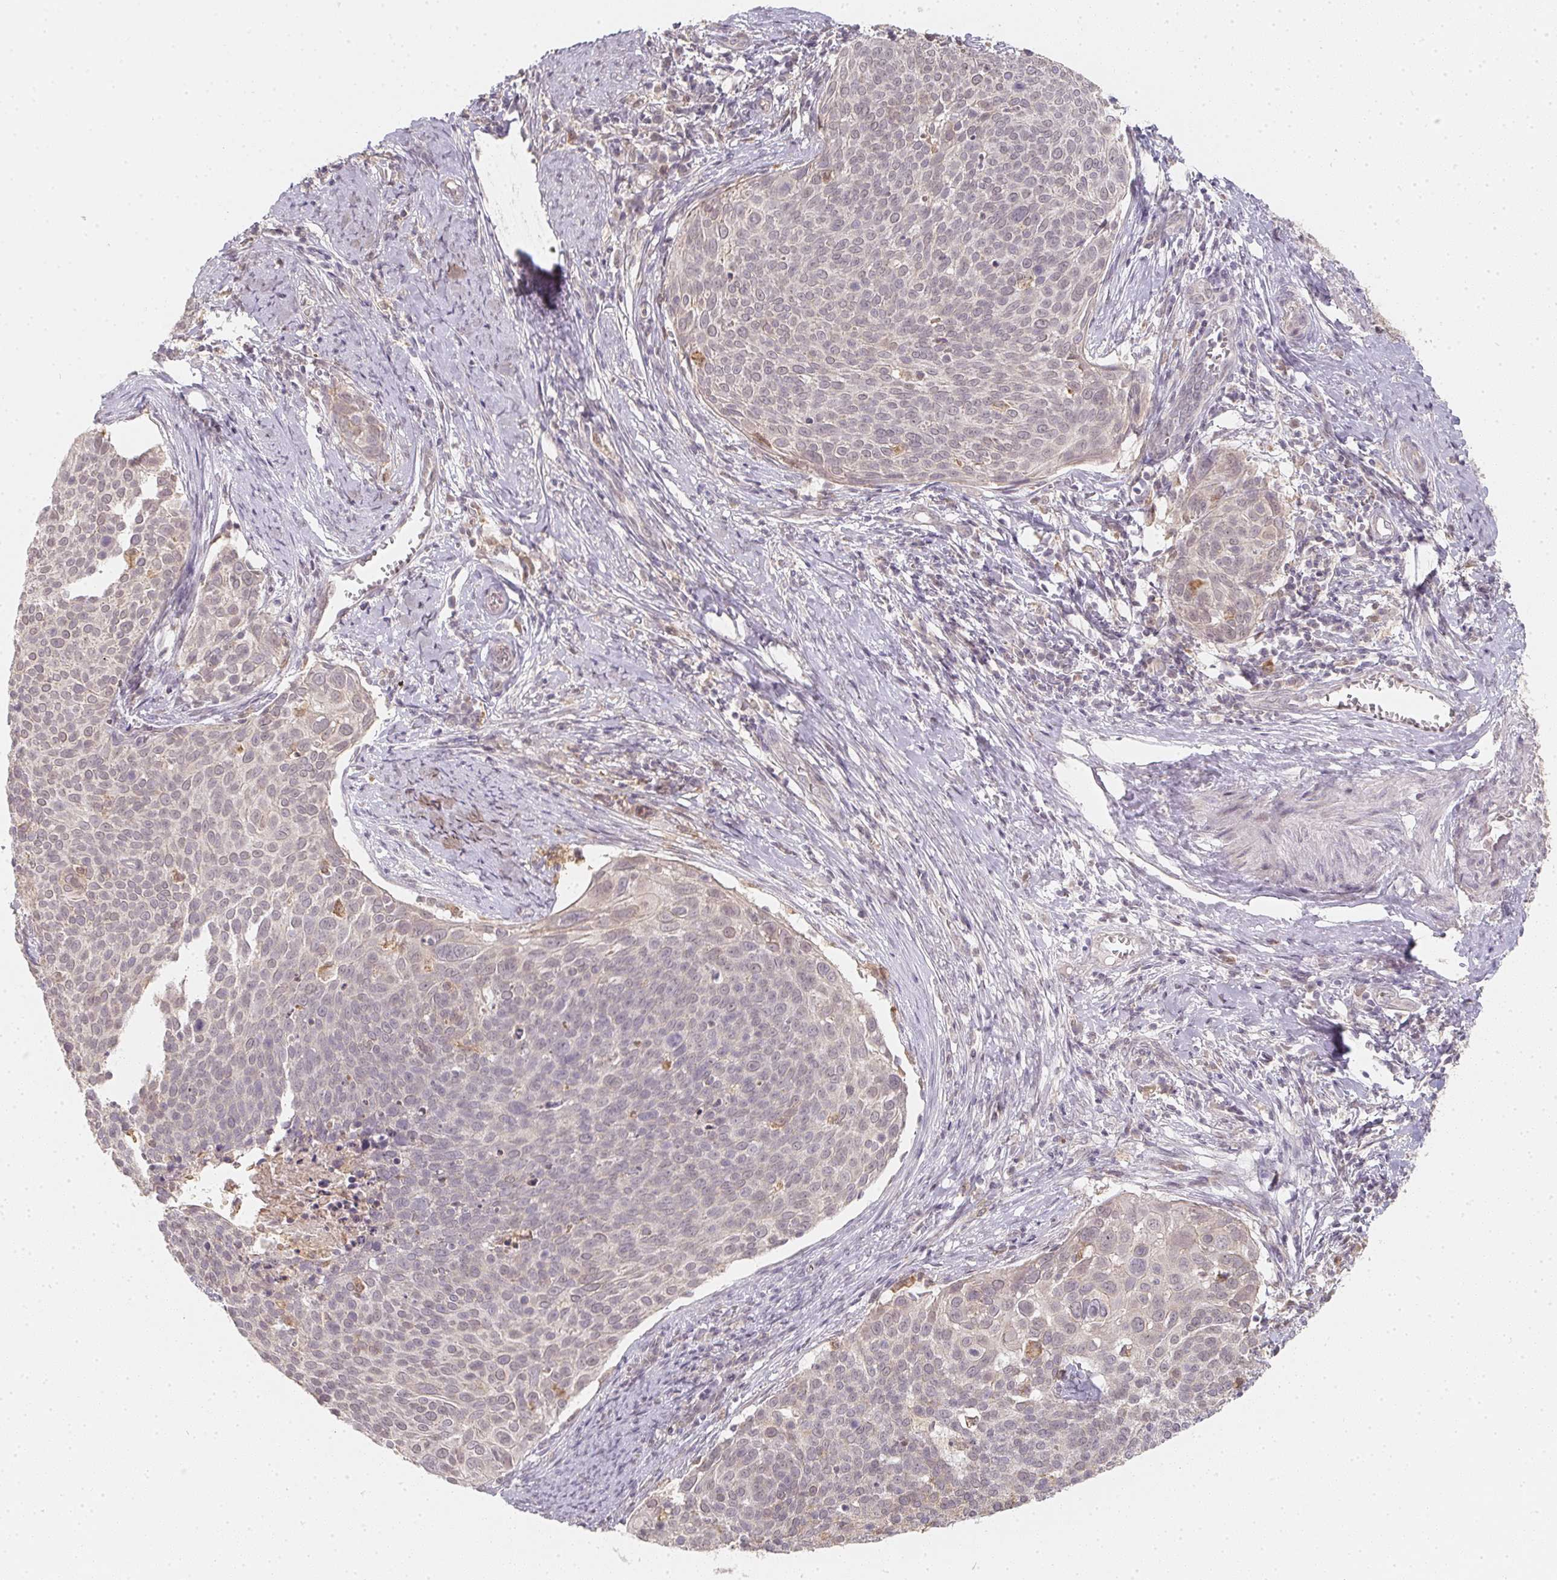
{"staining": {"intensity": "negative", "quantity": "none", "location": "none"}, "tissue": "cervical cancer", "cell_type": "Tumor cells", "image_type": "cancer", "snomed": [{"axis": "morphology", "description": "Squamous cell carcinoma, NOS"}, {"axis": "topography", "description": "Cervix"}], "caption": "IHC micrograph of neoplastic tissue: human cervical squamous cell carcinoma stained with DAB (3,3'-diaminobenzidine) displays no significant protein positivity in tumor cells. (Immunohistochemistry, brightfield microscopy, high magnification).", "gene": "SOAT1", "patient": {"sex": "female", "age": 39}}